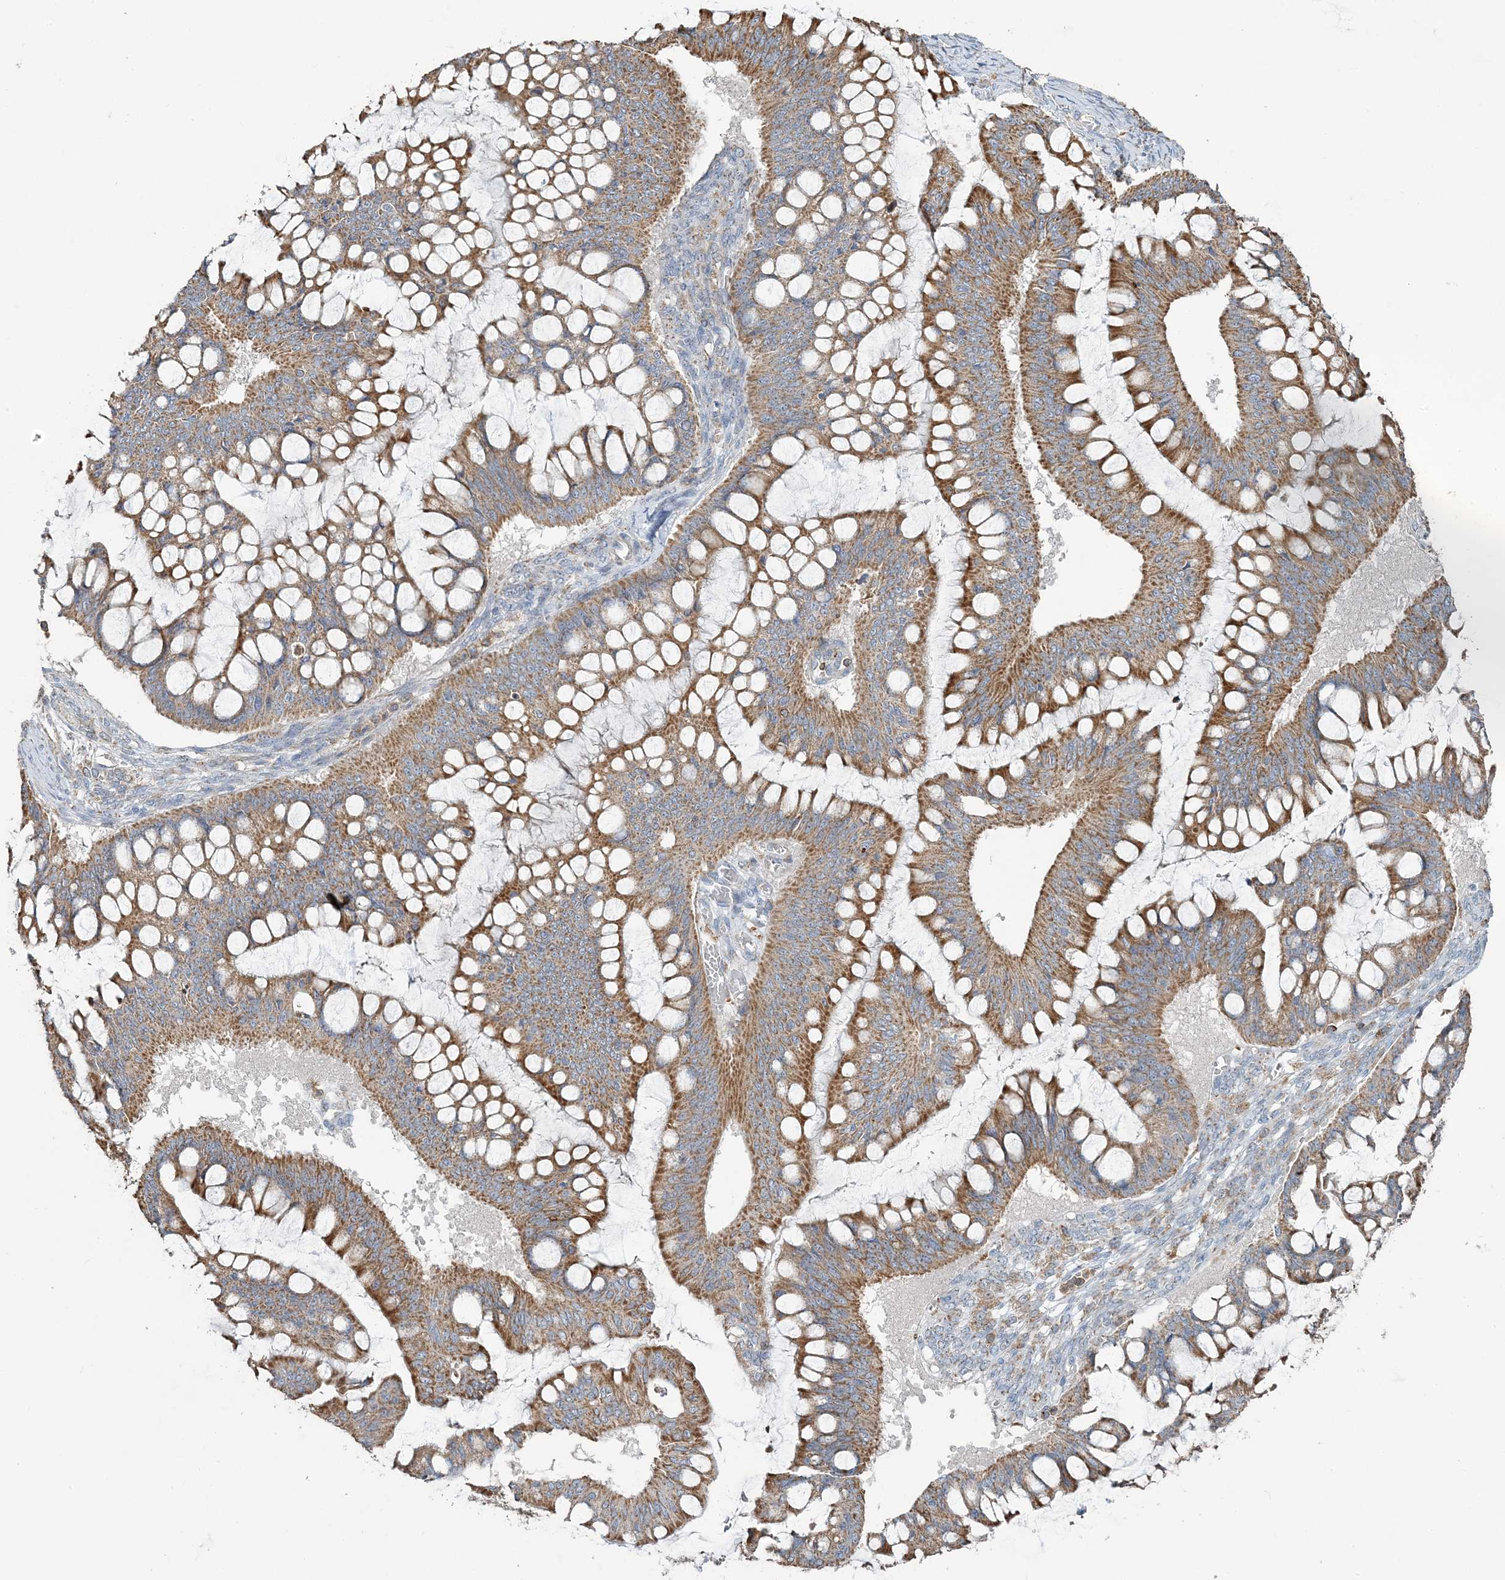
{"staining": {"intensity": "moderate", "quantity": ">75%", "location": "cytoplasmic/membranous"}, "tissue": "ovarian cancer", "cell_type": "Tumor cells", "image_type": "cancer", "snomed": [{"axis": "morphology", "description": "Cystadenocarcinoma, mucinous, NOS"}, {"axis": "topography", "description": "Ovary"}], "caption": "Protein expression analysis of ovarian cancer (mucinous cystadenocarcinoma) shows moderate cytoplasmic/membranous staining in approximately >75% of tumor cells.", "gene": "TMLHE", "patient": {"sex": "female", "age": 73}}